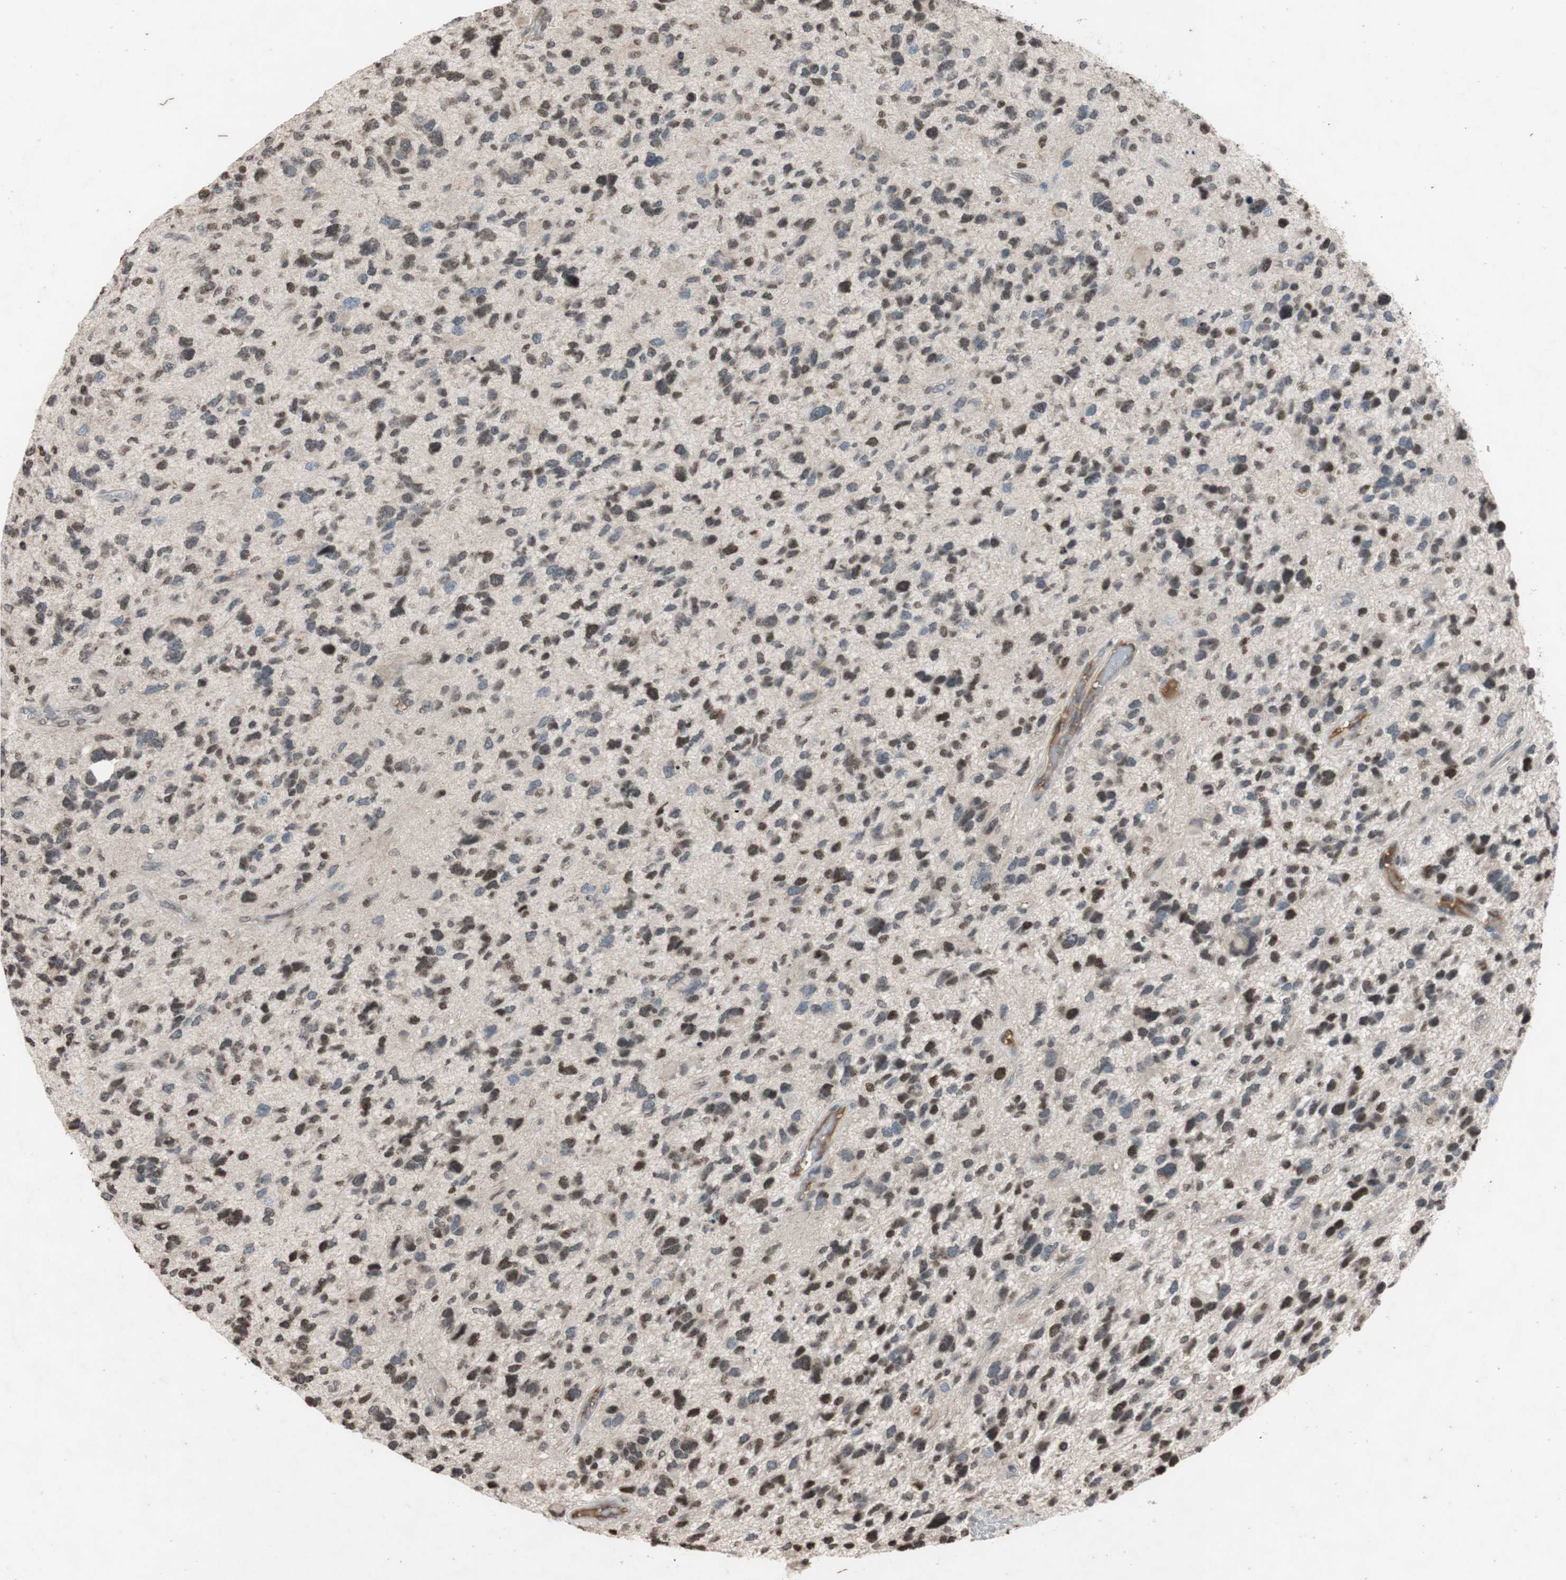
{"staining": {"intensity": "moderate", "quantity": "25%-75%", "location": "nuclear"}, "tissue": "glioma", "cell_type": "Tumor cells", "image_type": "cancer", "snomed": [{"axis": "morphology", "description": "Glioma, malignant, High grade"}, {"axis": "topography", "description": "Brain"}], "caption": "Approximately 25%-75% of tumor cells in glioma reveal moderate nuclear protein staining as visualized by brown immunohistochemical staining.", "gene": "MCM6", "patient": {"sex": "female", "age": 58}}